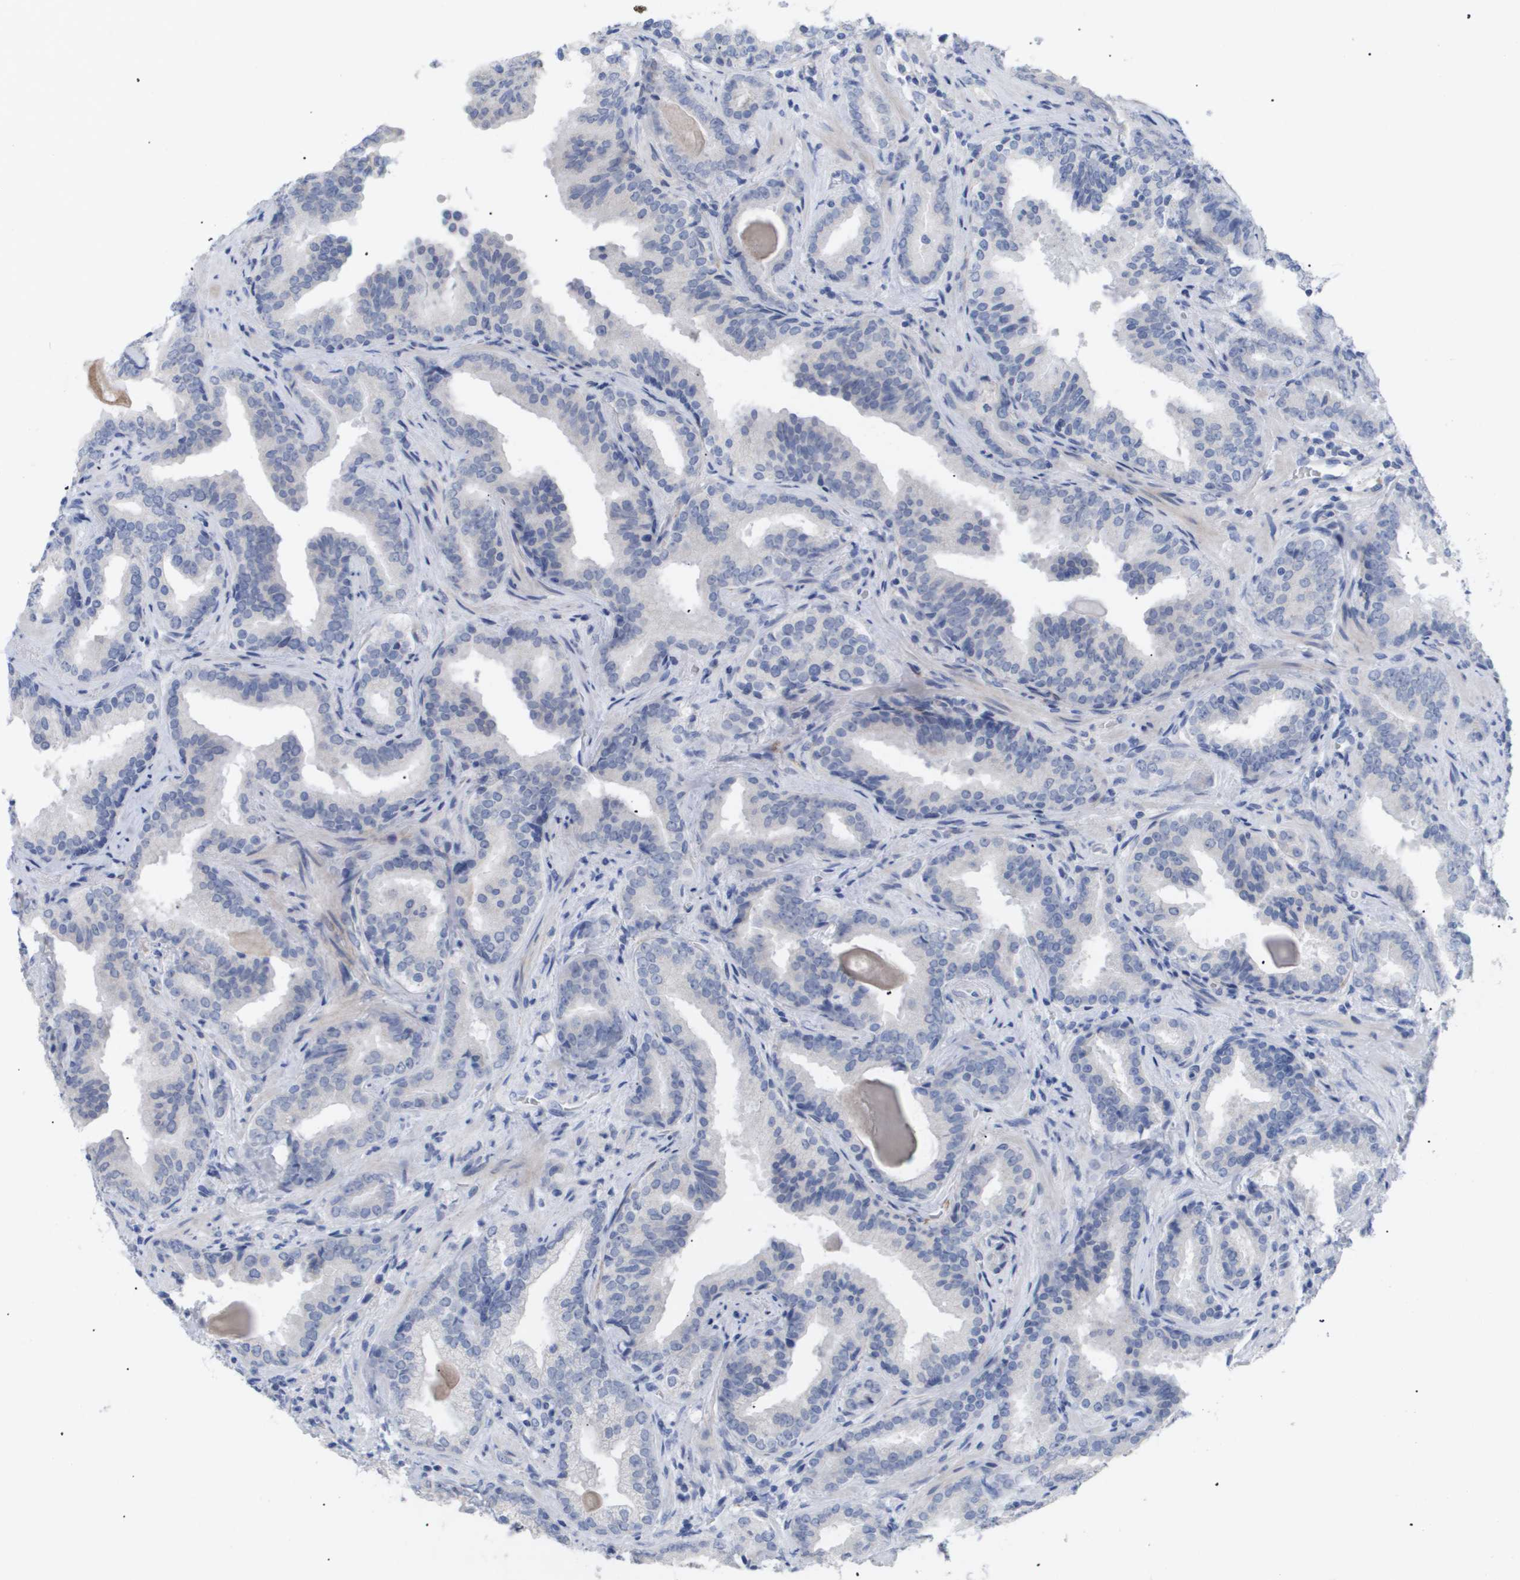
{"staining": {"intensity": "negative", "quantity": "none", "location": "none"}, "tissue": "prostate cancer", "cell_type": "Tumor cells", "image_type": "cancer", "snomed": [{"axis": "morphology", "description": "Adenocarcinoma, Low grade"}, {"axis": "topography", "description": "Prostate"}], "caption": "Human prostate cancer stained for a protein using IHC demonstrates no positivity in tumor cells.", "gene": "CAV3", "patient": {"sex": "male", "age": 60}}